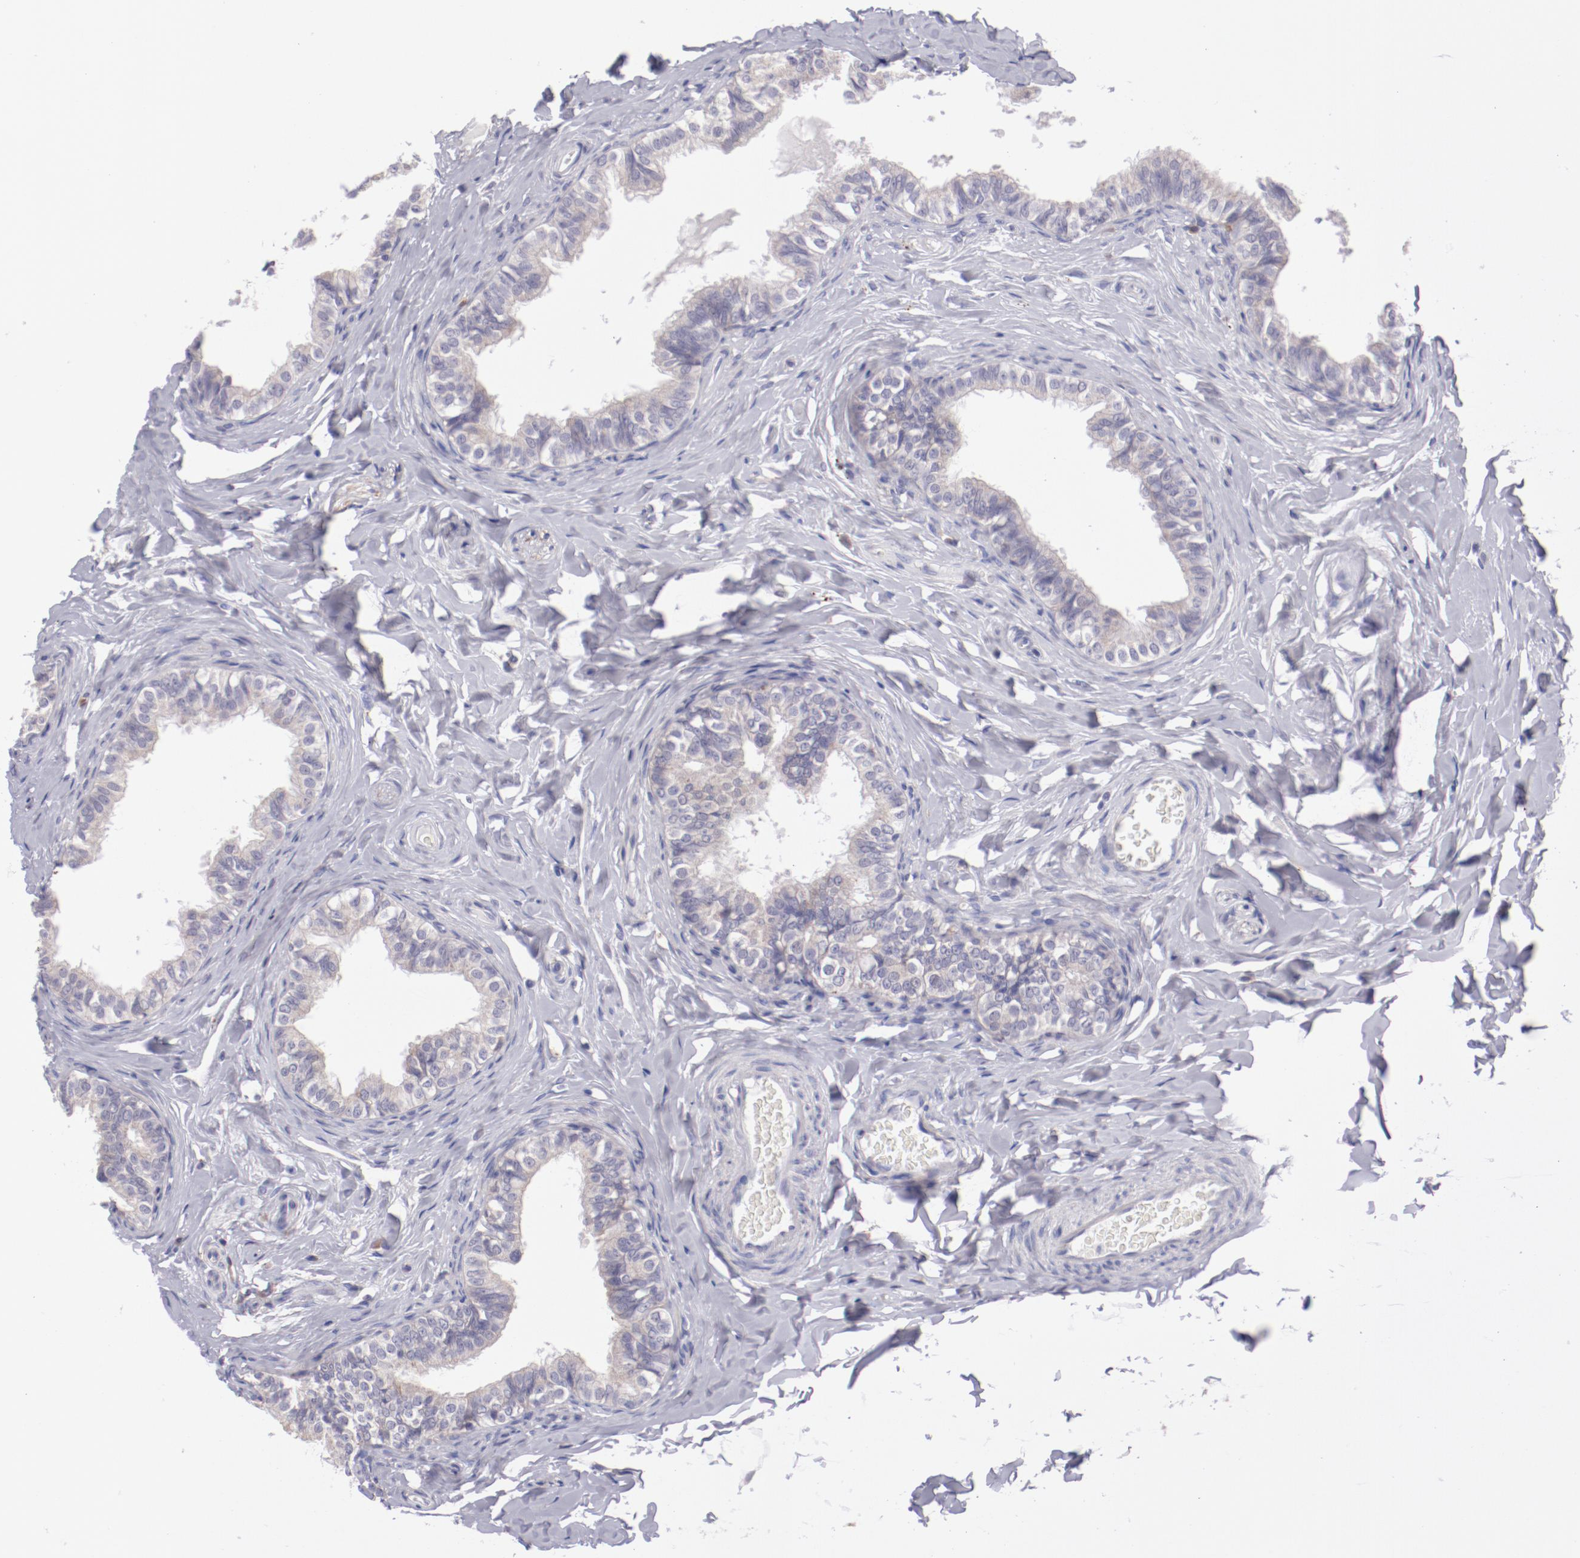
{"staining": {"intensity": "moderate", "quantity": ">75%", "location": "cytoplasmic/membranous"}, "tissue": "epididymis", "cell_type": "Glandular cells", "image_type": "normal", "snomed": [{"axis": "morphology", "description": "Normal tissue, NOS"}, {"axis": "topography", "description": "Soft tissue"}, {"axis": "topography", "description": "Epididymis"}], "caption": "Moderate cytoplasmic/membranous staining for a protein is identified in approximately >75% of glandular cells of normal epididymis using immunohistochemistry (IHC).", "gene": "TRAF3", "patient": {"sex": "male", "age": 26}}